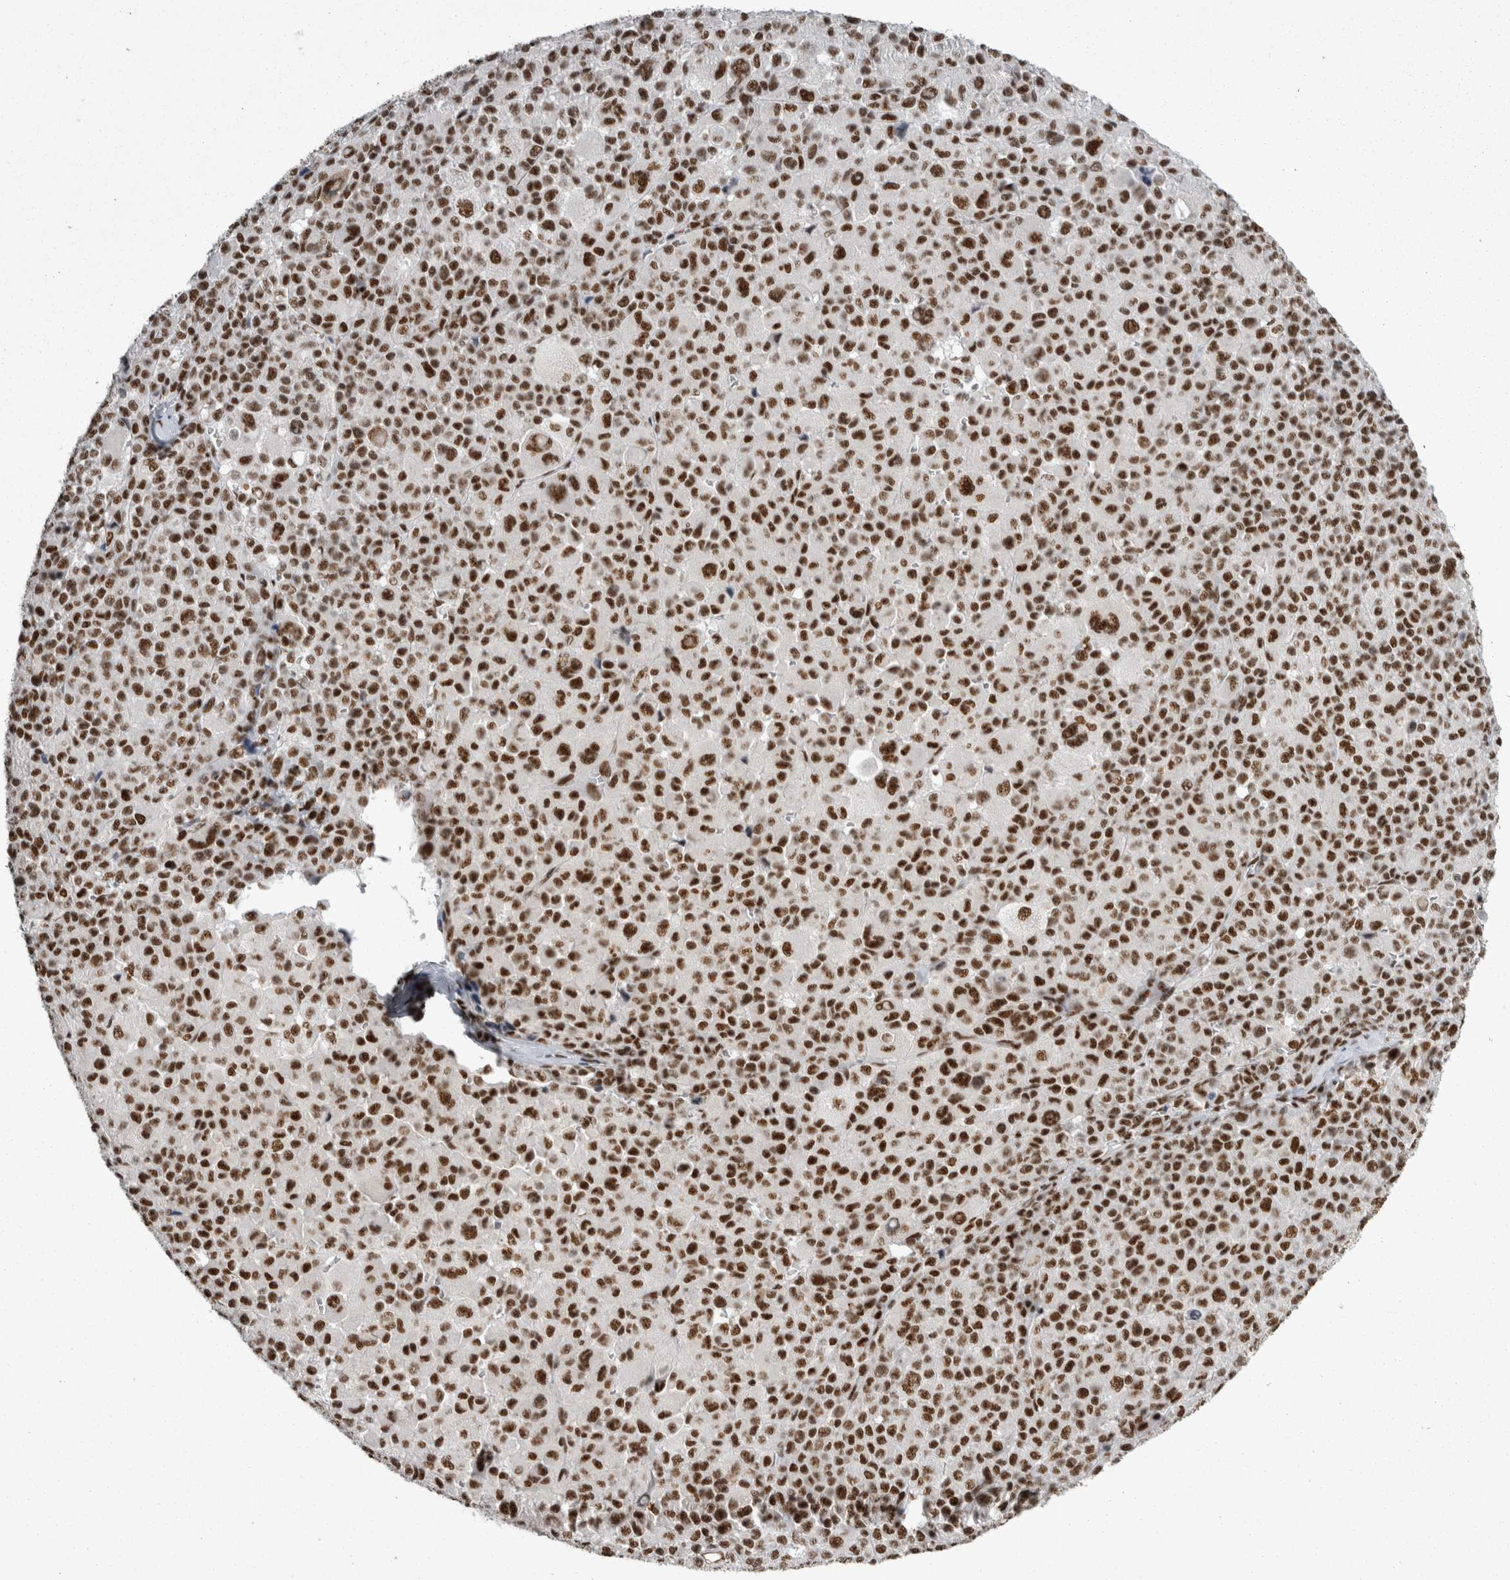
{"staining": {"intensity": "strong", "quantity": ">75%", "location": "nuclear"}, "tissue": "melanoma", "cell_type": "Tumor cells", "image_type": "cancer", "snomed": [{"axis": "morphology", "description": "Malignant melanoma, Metastatic site"}, {"axis": "topography", "description": "Skin"}], "caption": "The photomicrograph reveals immunohistochemical staining of malignant melanoma (metastatic site). There is strong nuclear expression is seen in about >75% of tumor cells.", "gene": "SNRNP40", "patient": {"sex": "female", "age": 74}}